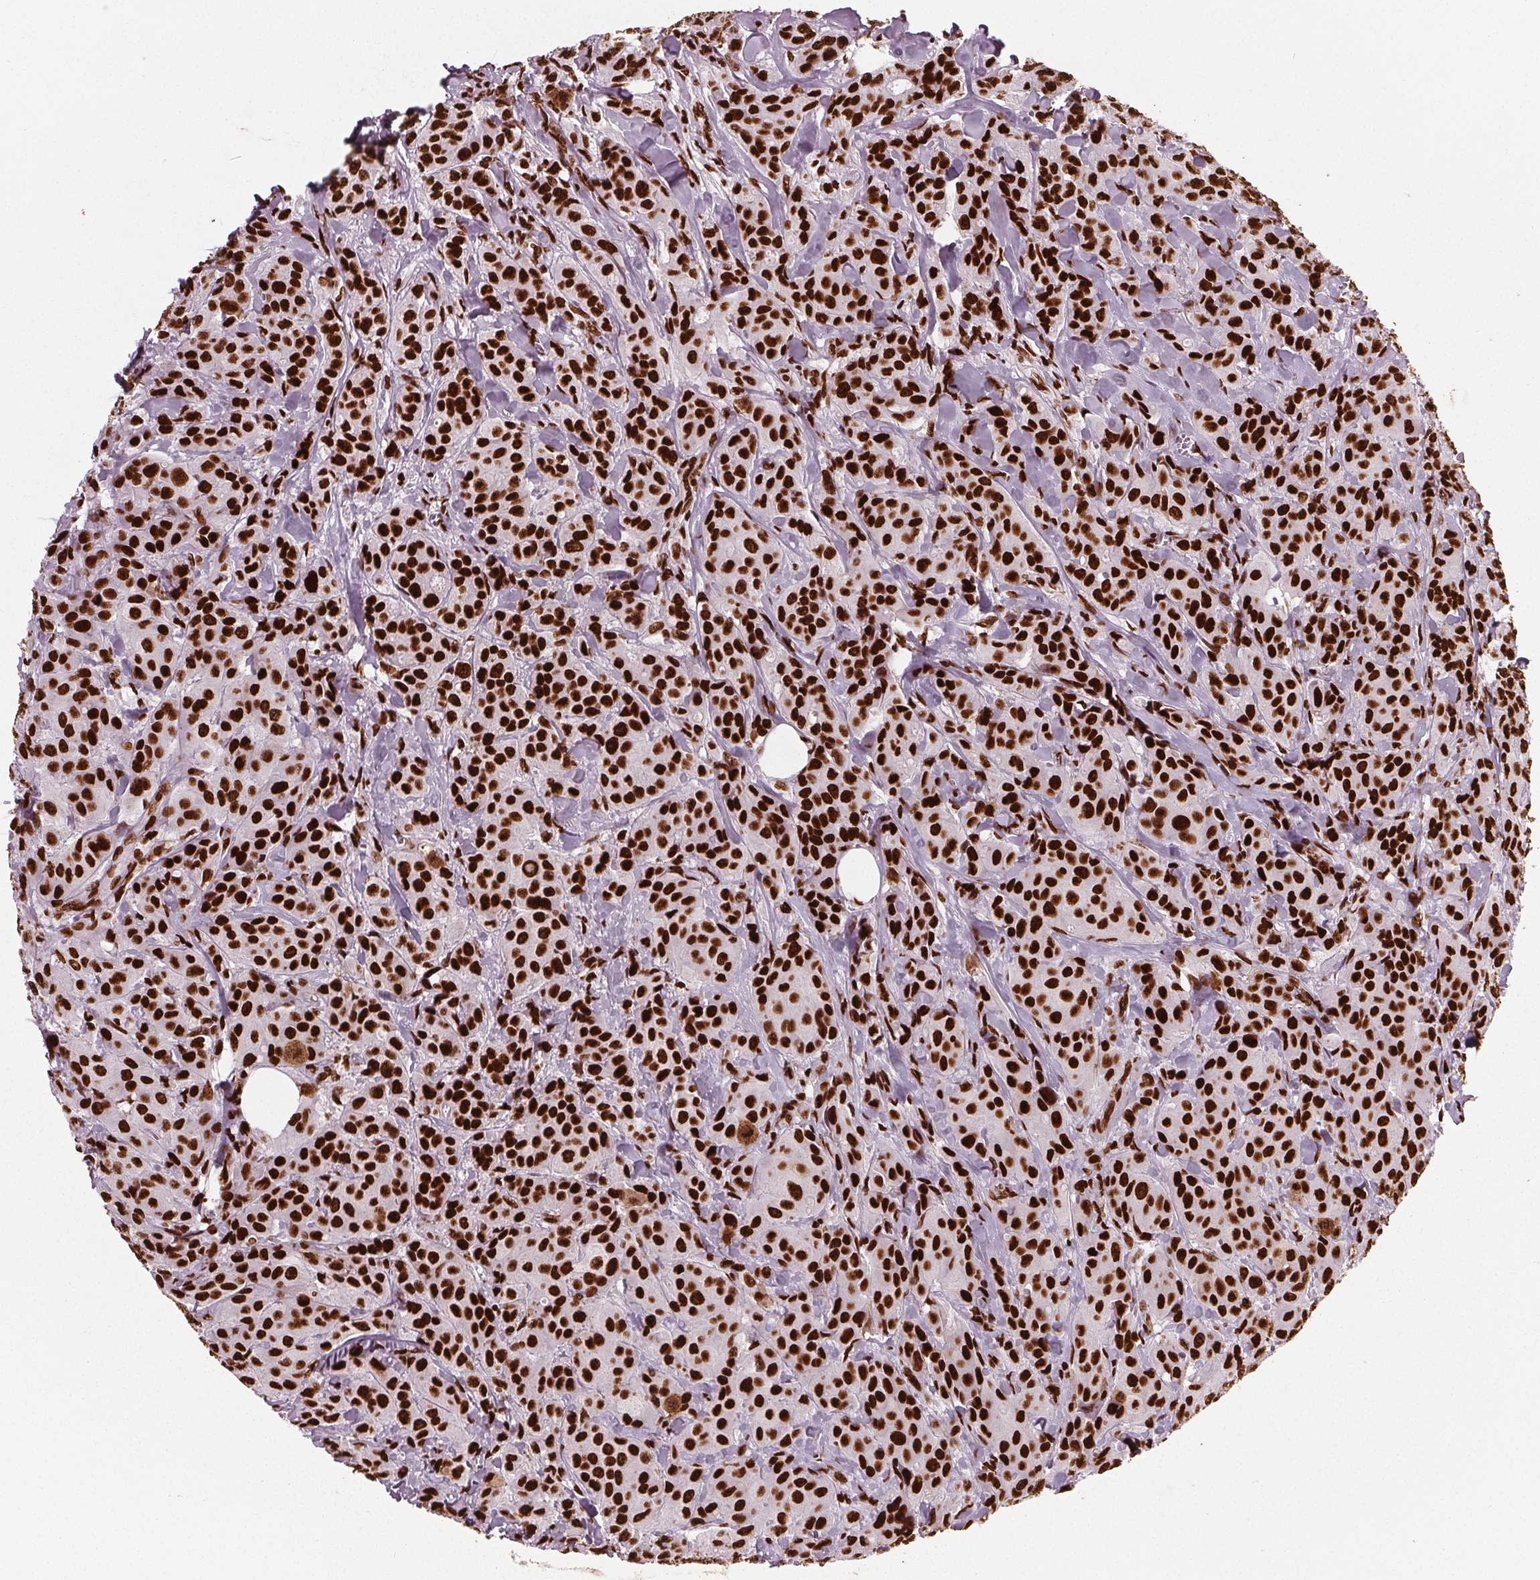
{"staining": {"intensity": "strong", "quantity": ">75%", "location": "nuclear"}, "tissue": "breast cancer", "cell_type": "Tumor cells", "image_type": "cancer", "snomed": [{"axis": "morphology", "description": "Duct carcinoma"}, {"axis": "topography", "description": "Breast"}], "caption": "Infiltrating ductal carcinoma (breast) tissue exhibits strong nuclear staining in about >75% of tumor cells, visualized by immunohistochemistry.", "gene": "BRD4", "patient": {"sex": "female", "age": 43}}